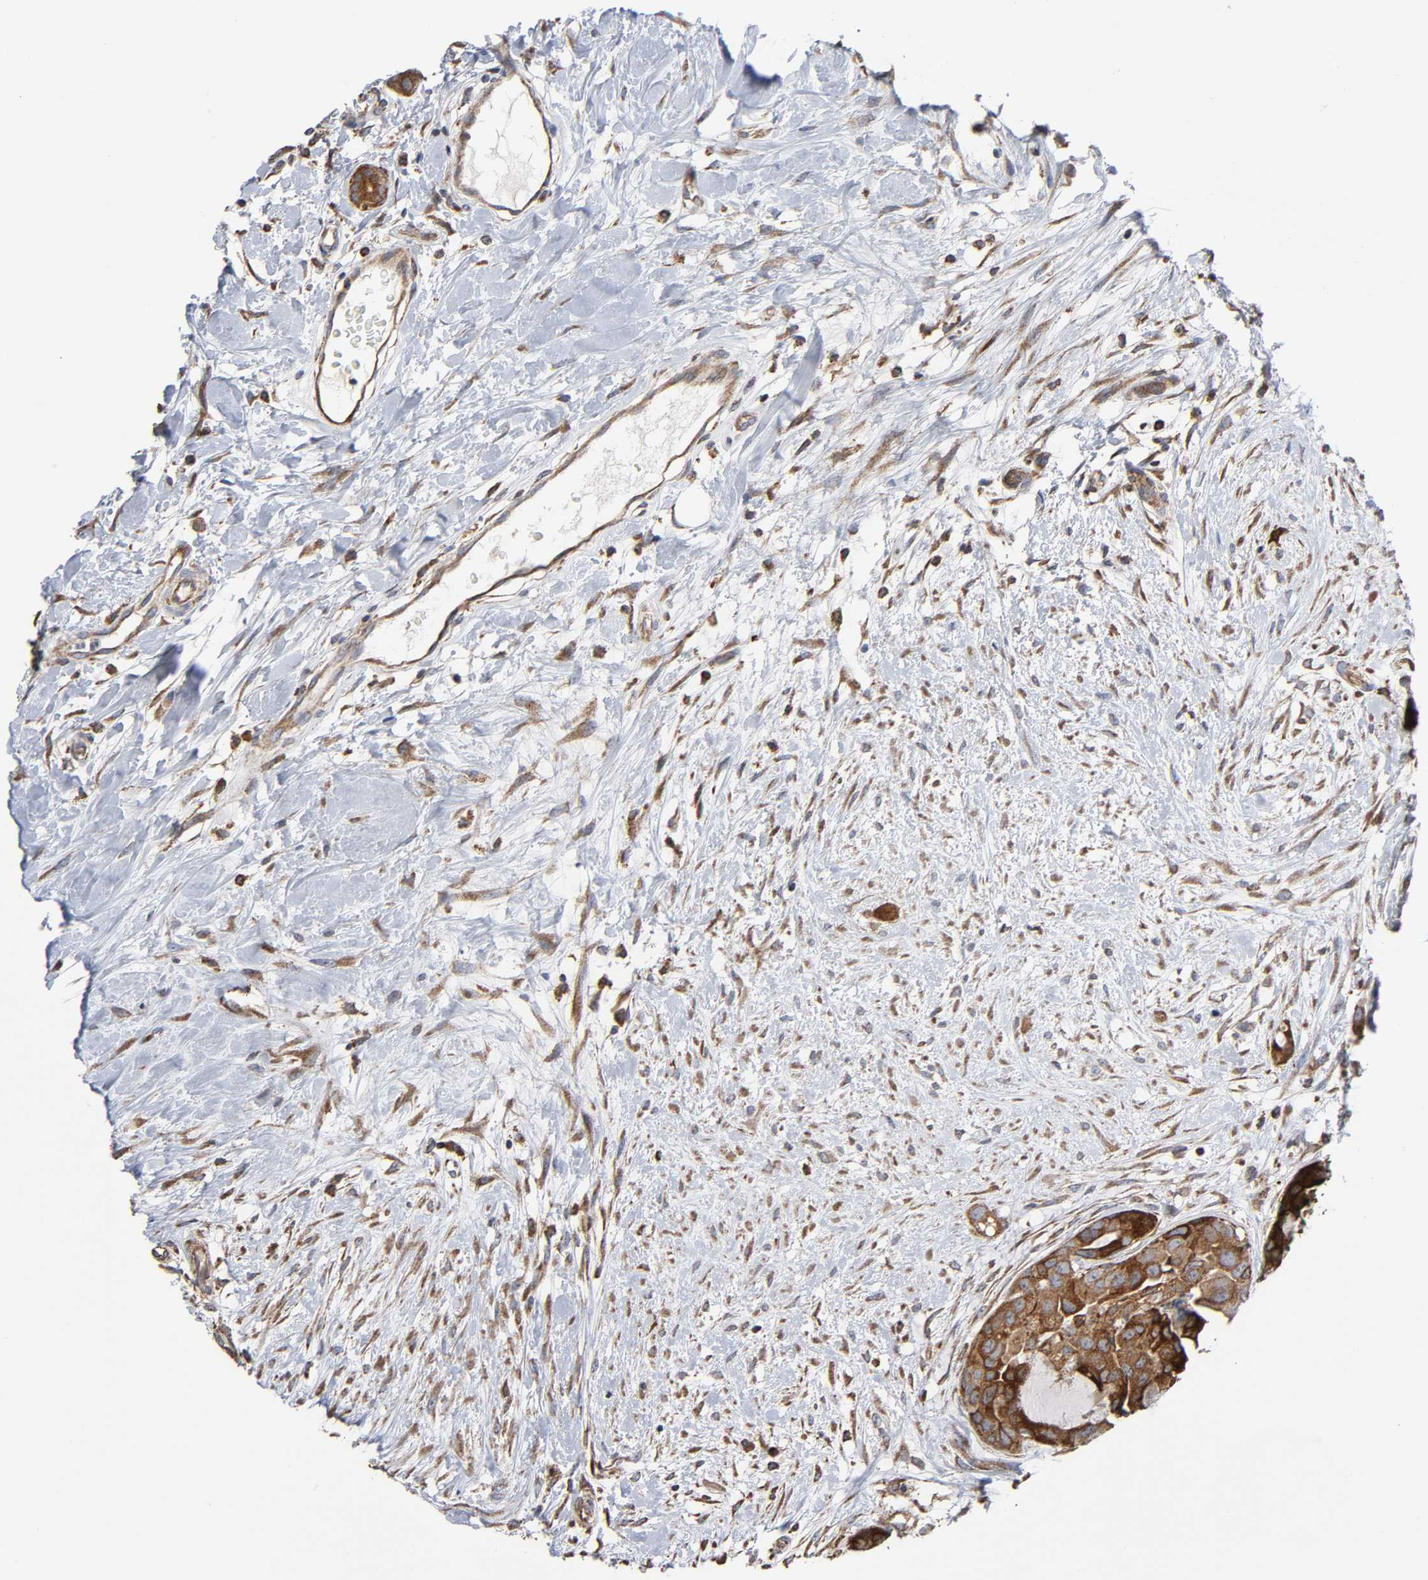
{"staining": {"intensity": "moderate", "quantity": "25%-75%", "location": "cytoplasmic/membranous"}, "tissue": "breast cancer", "cell_type": "Tumor cells", "image_type": "cancer", "snomed": [{"axis": "morphology", "description": "Duct carcinoma"}, {"axis": "topography", "description": "Breast"}], "caption": "A medium amount of moderate cytoplasmic/membranous staining is present in about 25%-75% of tumor cells in breast intraductal carcinoma tissue. (Brightfield microscopy of DAB IHC at high magnification).", "gene": "MAP3K1", "patient": {"sex": "female", "age": 40}}